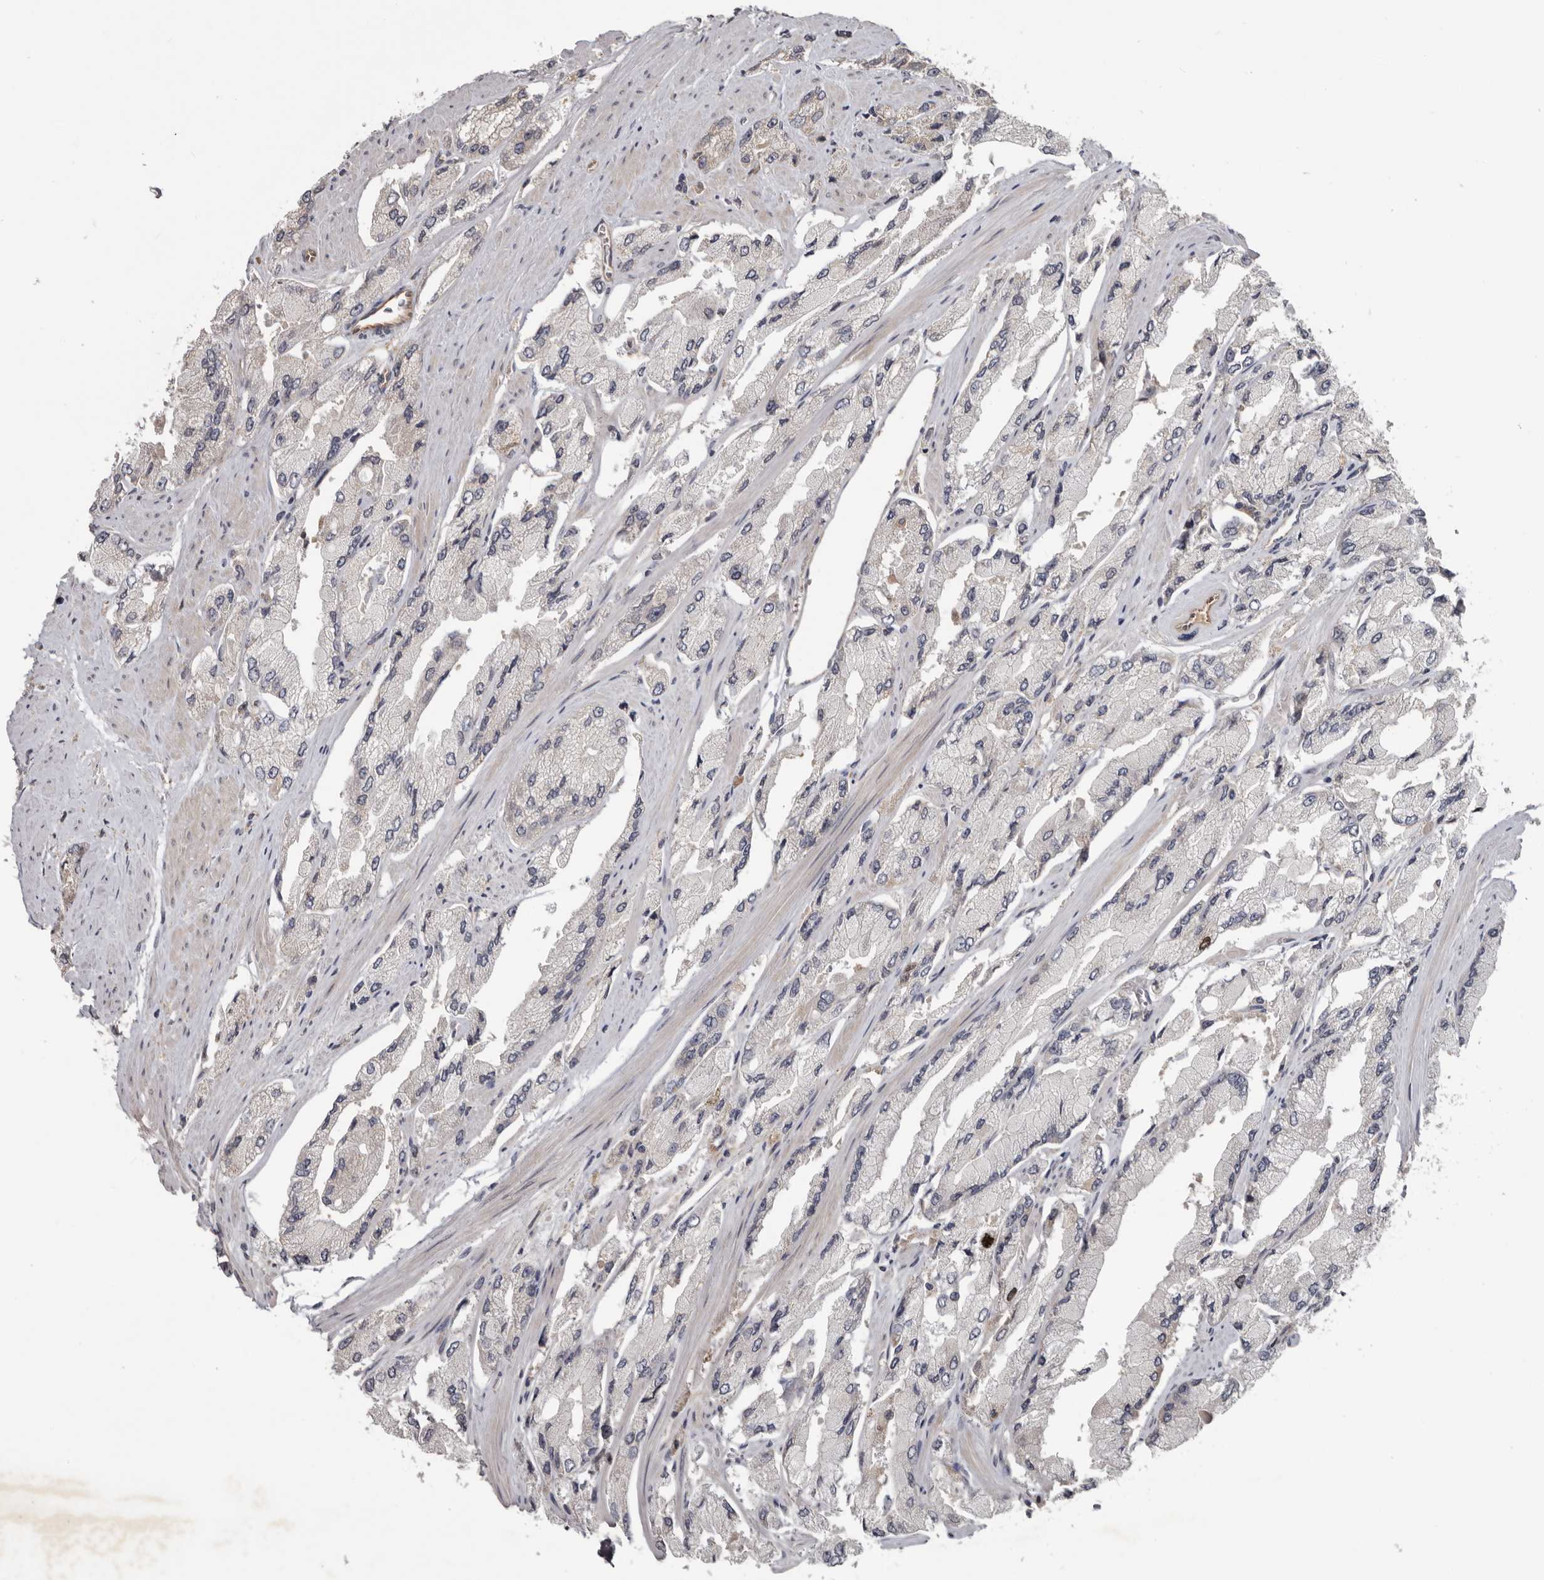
{"staining": {"intensity": "negative", "quantity": "none", "location": "none"}, "tissue": "prostate cancer", "cell_type": "Tumor cells", "image_type": "cancer", "snomed": [{"axis": "morphology", "description": "Adenocarcinoma, High grade"}, {"axis": "topography", "description": "Prostate"}], "caption": "DAB immunohistochemical staining of human high-grade adenocarcinoma (prostate) reveals no significant staining in tumor cells. (Brightfield microscopy of DAB (3,3'-diaminobenzidine) IHC at high magnification).", "gene": "CDCA8", "patient": {"sex": "male", "age": 58}}